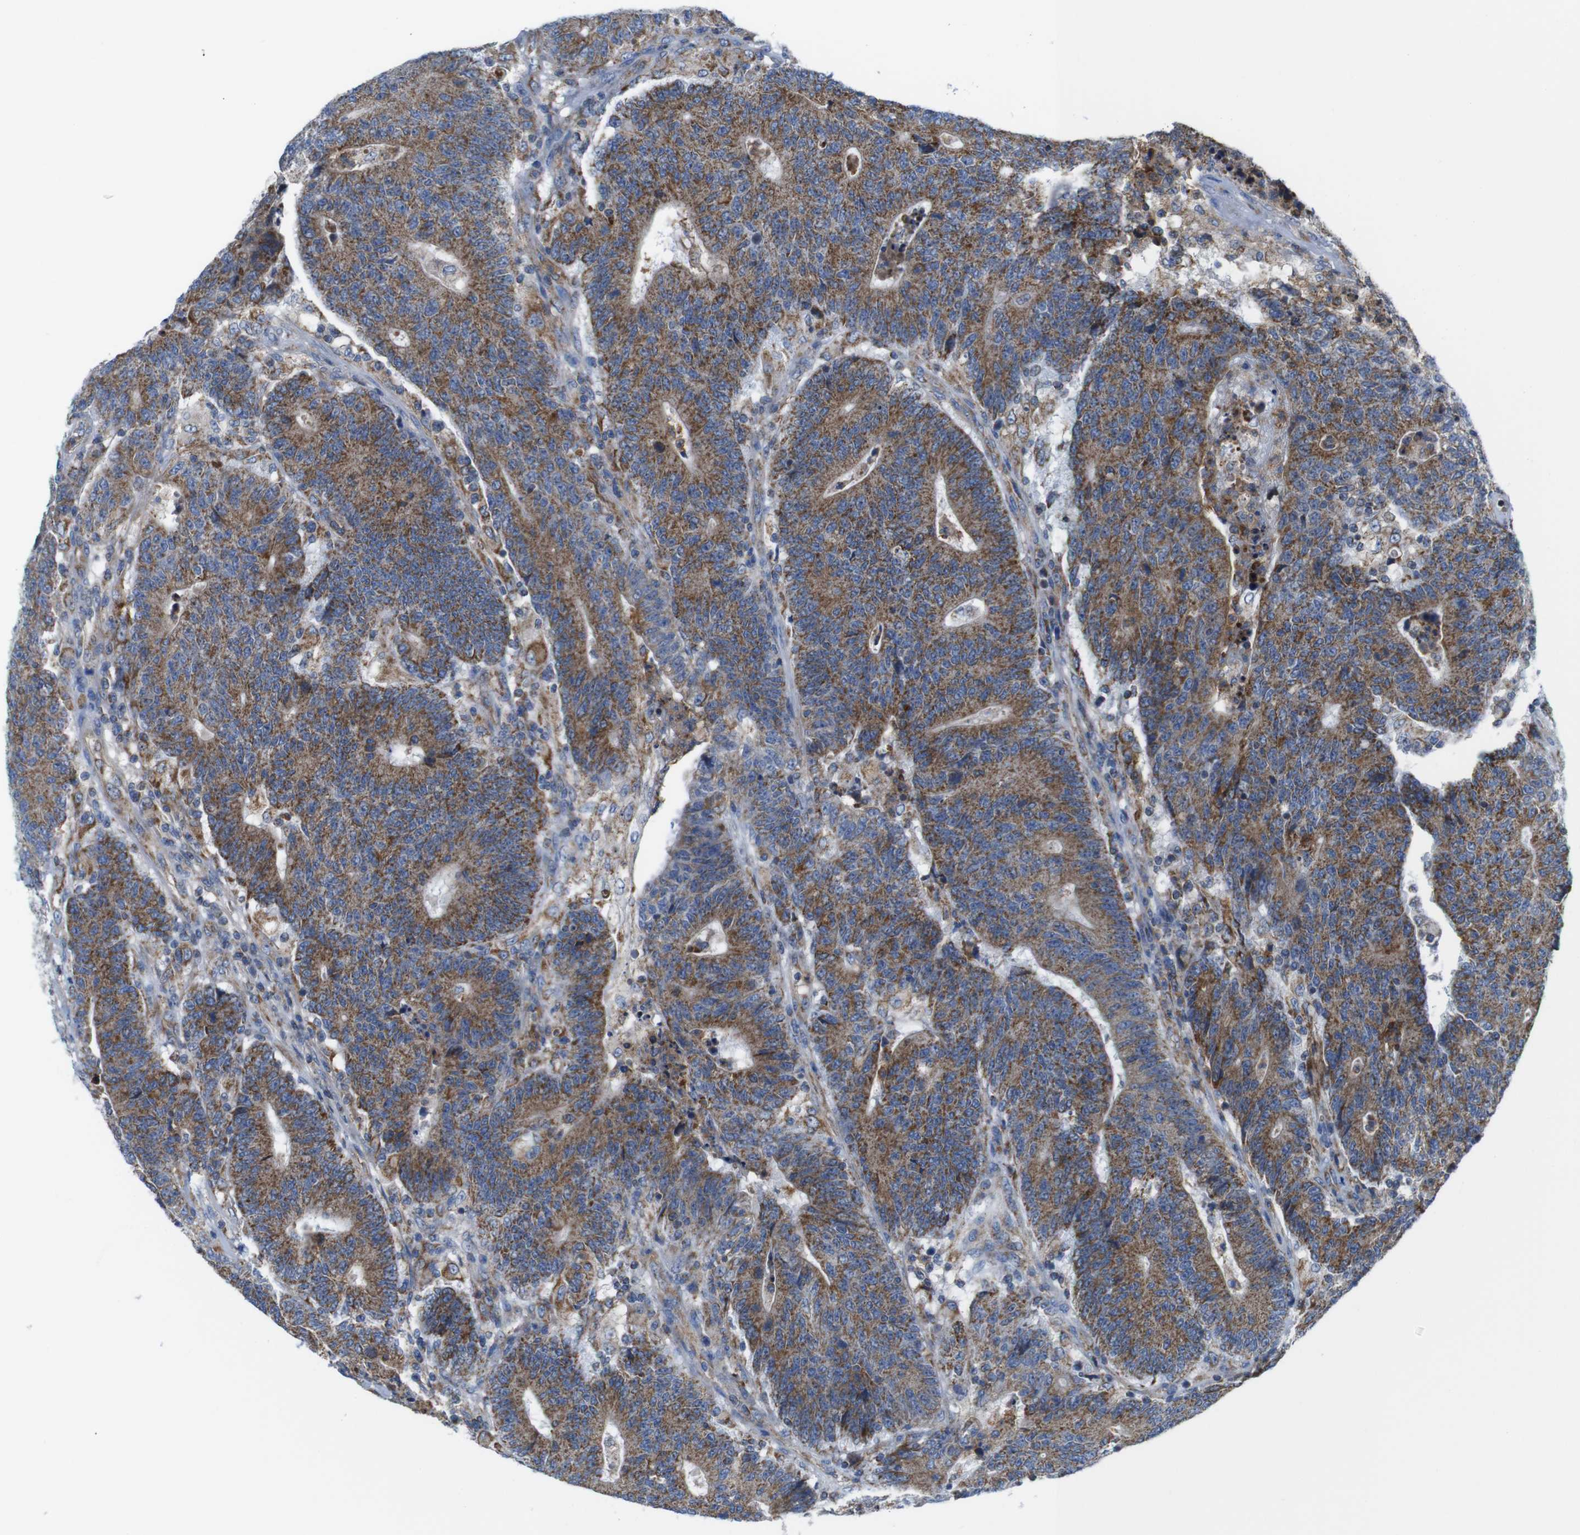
{"staining": {"intensity": "moderate", "quantity": ">75%", "location": "cytoplasmic/membranous"}, "tissue": "colorectal cancer", "cell_type": "Tumor cells", "image_type": "cancer", "snomed": [{"axis": "morphology", "description": "Normal tissue, NOS"}, {"axis": "morphology", "description": "Adenocarcinoma, NOS"}, {"axis": "topography", "description": "Colon"}], "caption": "Immunohistochemical staining of adenocarcinoma (colorectal) shows moderate cytoplasmic/membranous protein expression in approximately >75% of tumor cells.", "gene": "PDCD1LG2", "patient": {"sex": "female", "age": 75}}